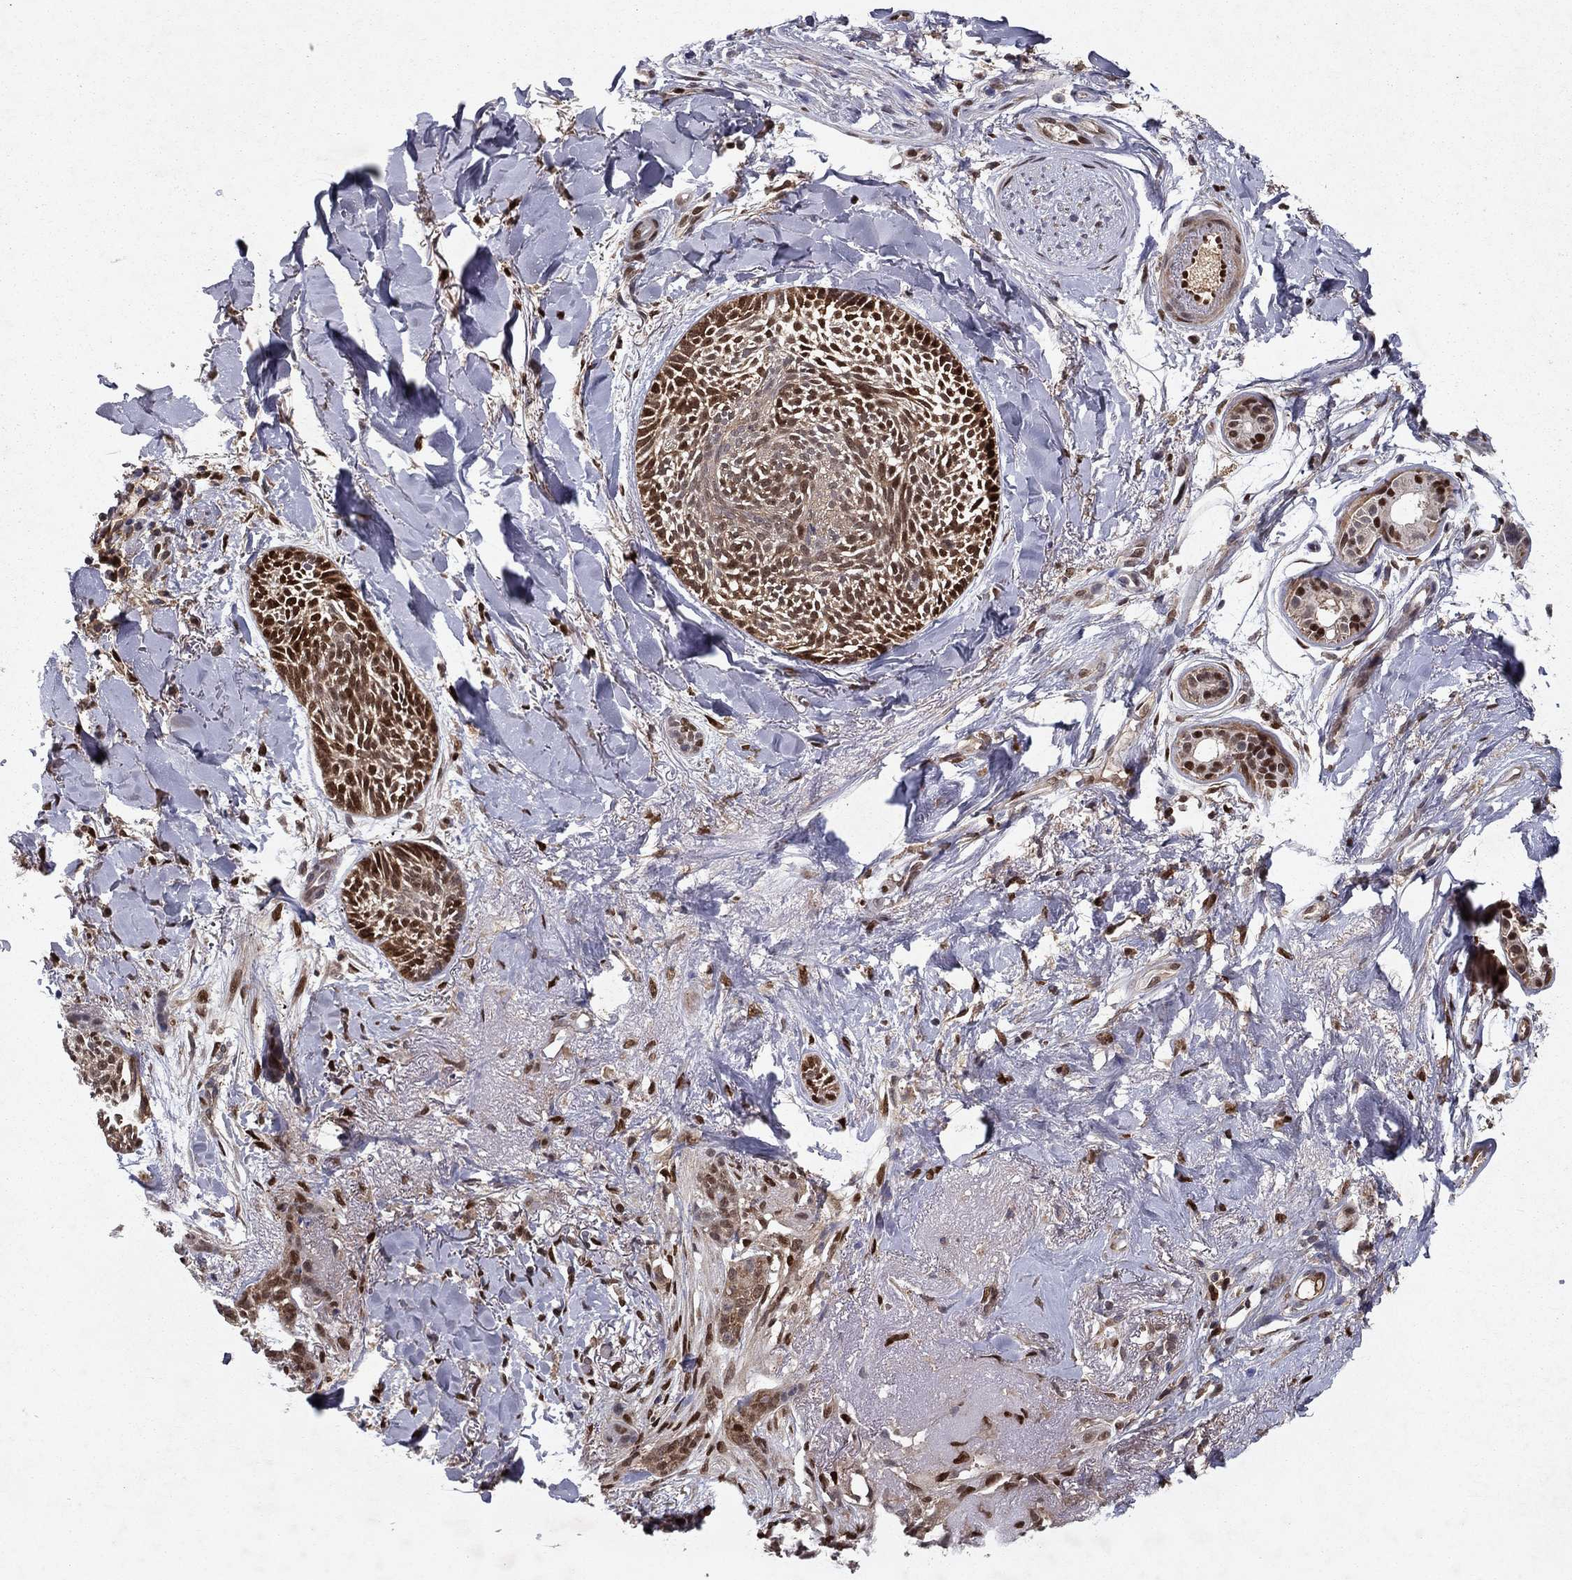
{"staining": {"intensity": "strong", "quantity": ">75%", "location": "nuclear"}, "tissue": "skin cancer", "cell_type": "Tumor cells", "image_type": "cancer", "snomed": [{"axis": "morphology", "description": "Normal tissue, NOS"}, {"axis": "morphology", "description": "Basal cell carcinoma"}, {"axis": "topography", "description": "Skin"}], "caption": "High-power microscopy captured an immunohistochemistry (IHC) micrograph of basal cell carcinoma (skin), revealing strong nuclear staining in approximately >75% of tumor cells.", "gene": "CRTC1", "patient": {"sex": "male", "age": 84}}